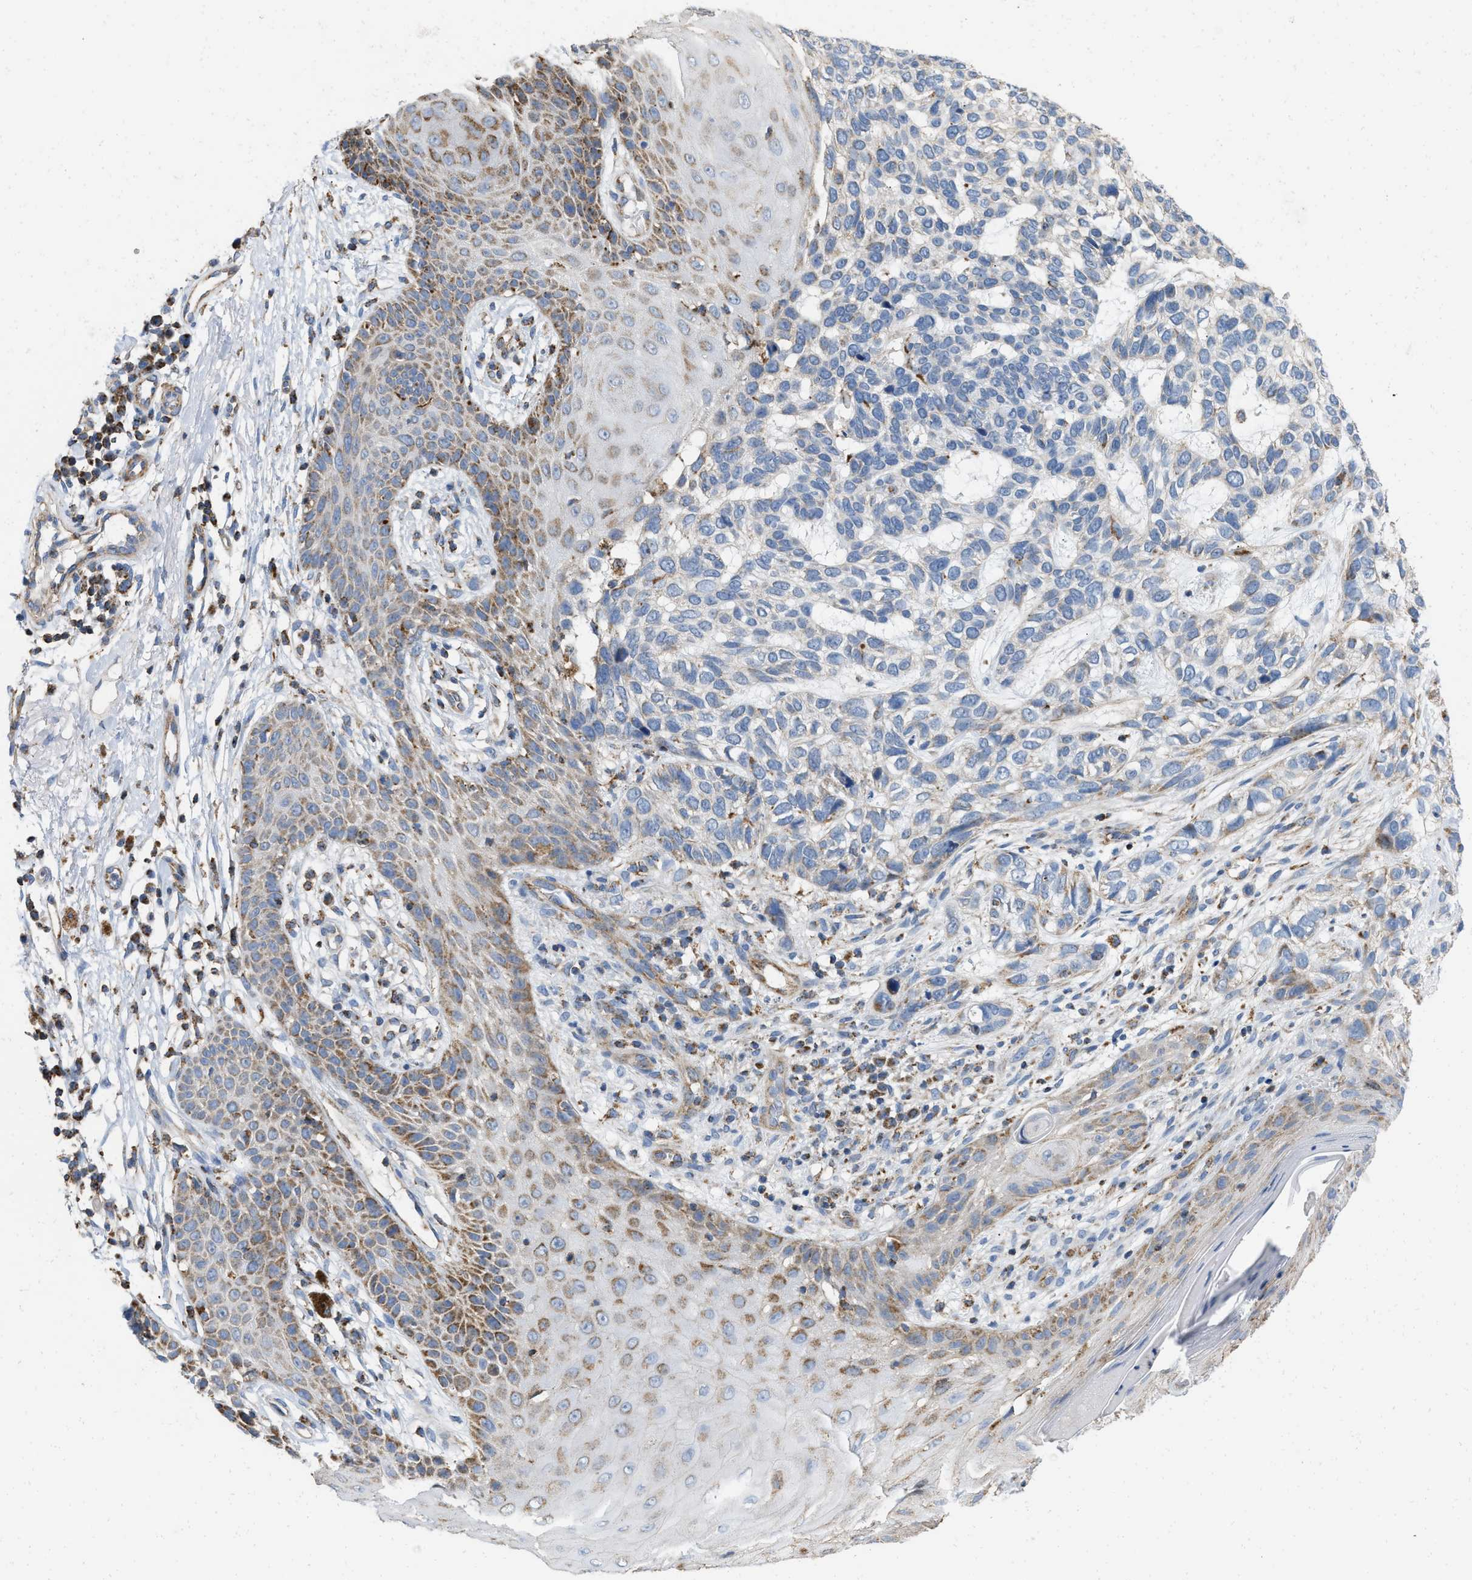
{"staining": {"intensity": "negative", "quantity": "none", "location": "none"}, "tissue": "skin cancer", "cell_type": "Tumor cells", "image_type": "cancer", "snomed": [{"axis": "morphology", "description": "Normal tissue, NOS"}, {"axis": "morphology", "description": "Basal cell carcinoma"}, {"axis": "topography", "description": "Skin"}], "caption": "Immunohistochemistry of human basal cell carcinoma (skin) exhibits no expression in tumor cells.", "gene": "GRB10", "patient": {"sex": "male", "age": 79}}